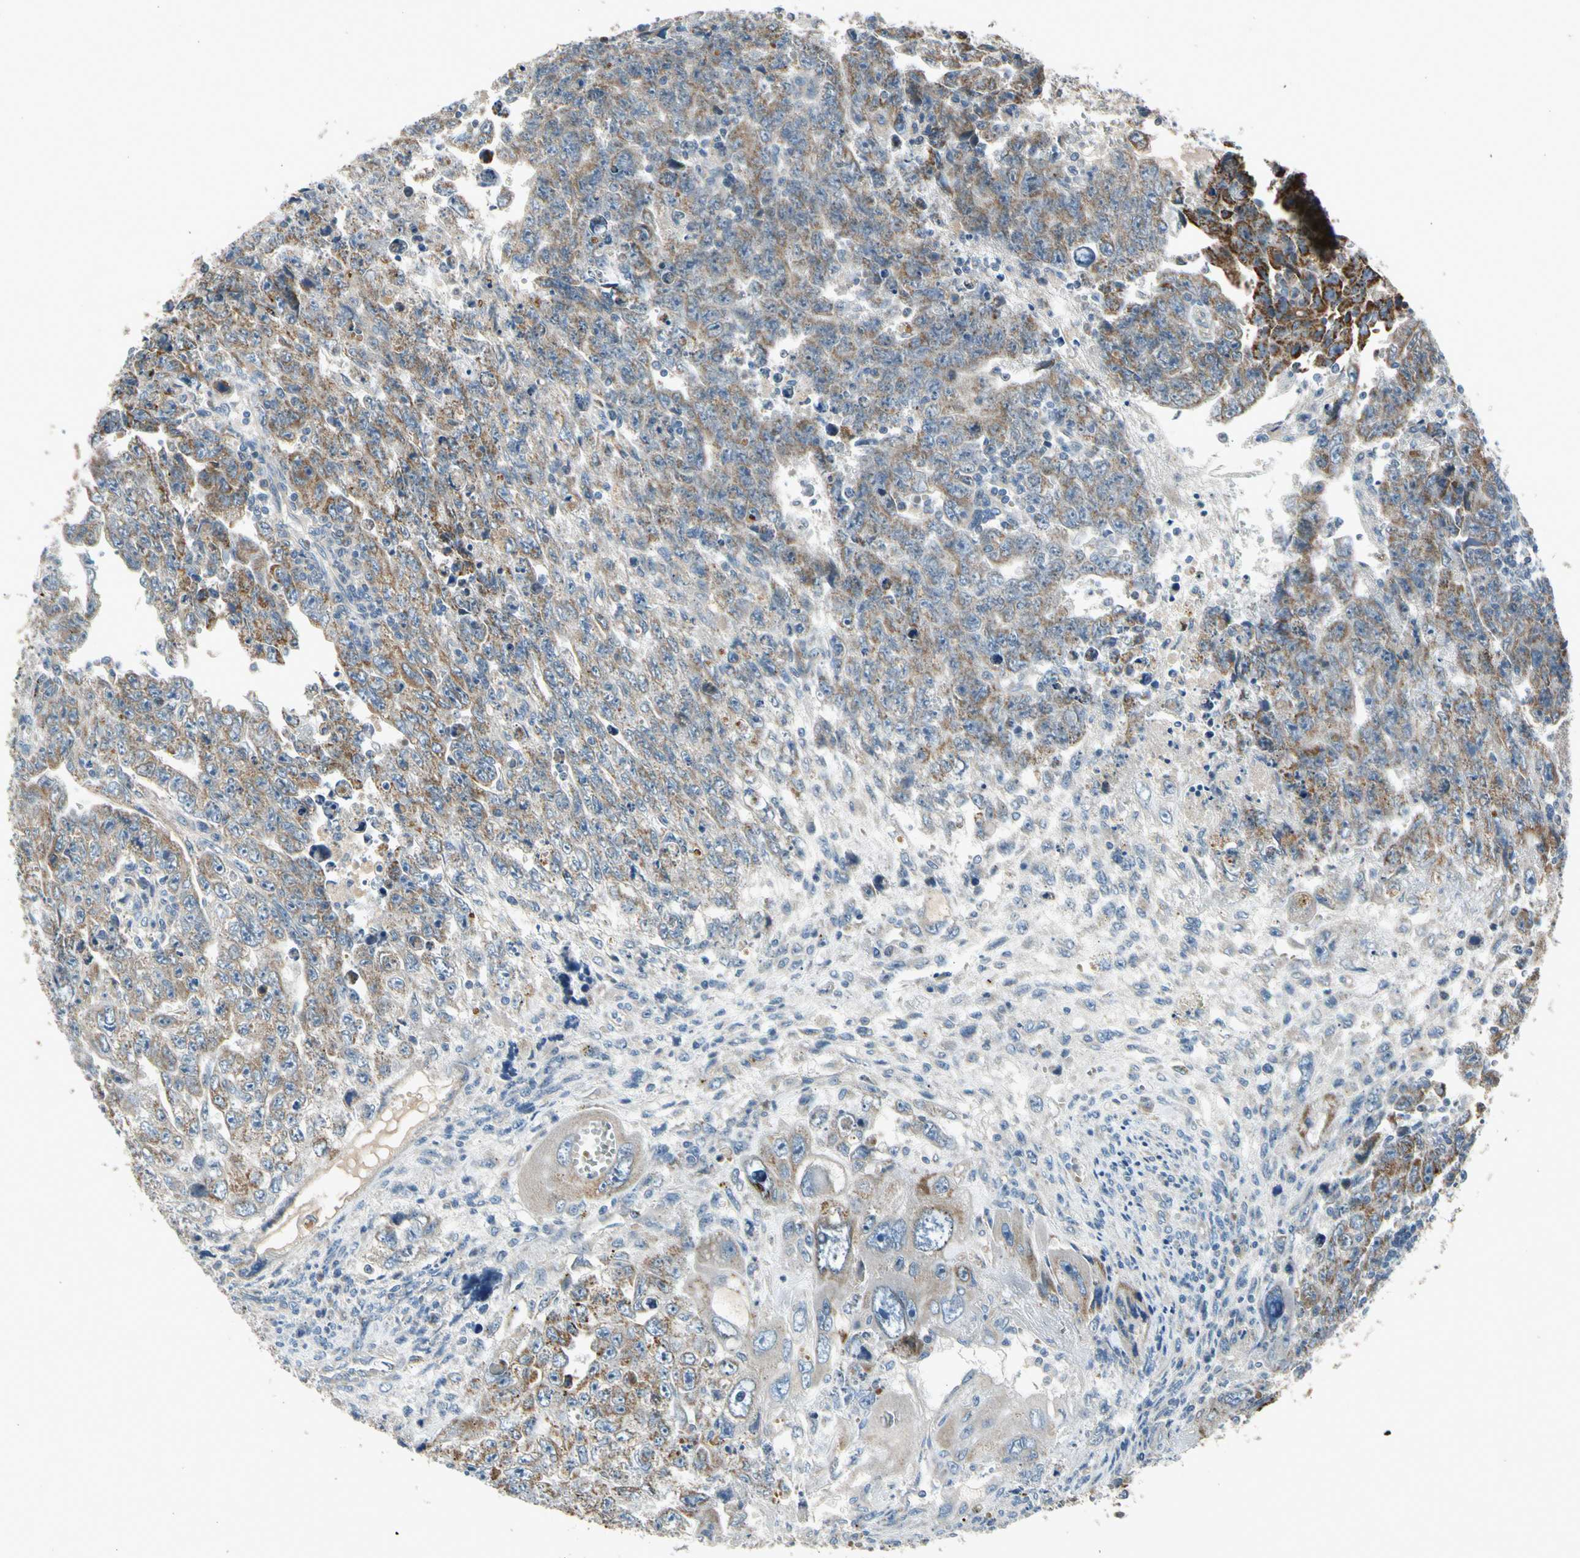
{"staining": {"intensity": "moderate", "quantity": ">75%", "location": "cytoplasmic/membranous"}, "tissue": "testis cancer", "cell_type": "Tumor cells", "image_type": "cancer", "snomed": [{"axis": "morphology", "description": "Carcinoma, Embryonal, NOS"}, {"axis": "topography", "description": "Testis"}], "caption": "Approximately >75% of tumor cells in human testis embryonal carcinoma show moderate cytoplasmic/membranous protein expression as visualized by brown immunohistochemical staining.", "gene": "NPHP3", "patient": {"sex": "male", "age": 28}}